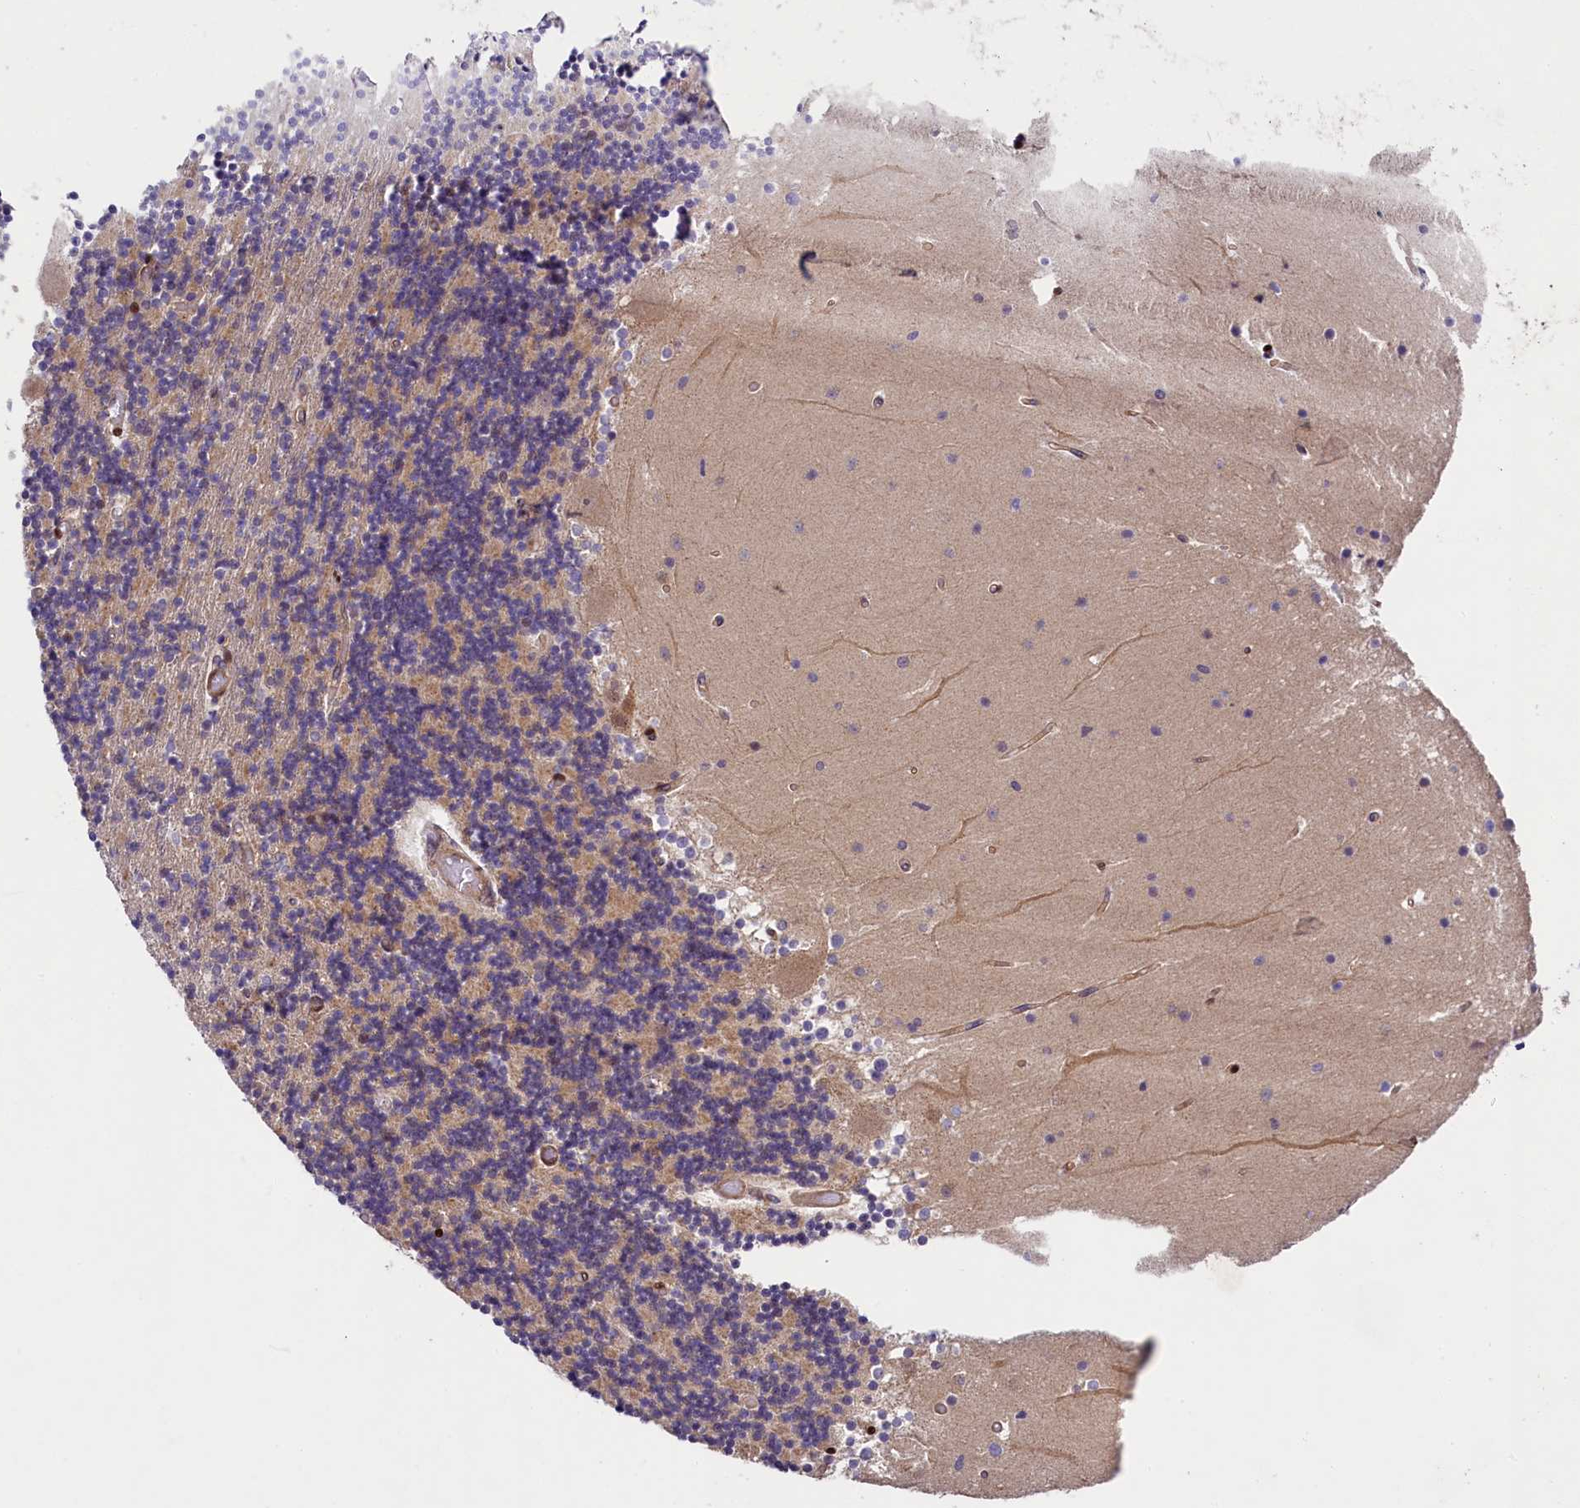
{"staining": {"intensity": "moderate", "quantity": "25%-75%", "location": "cytoplasmic/membranous"}, "tissue": "cerebellum", "cell_type": "Cells in granular layer", "image_type": "normal", "snomed": [{"axis": "morphology", "description": "Normal tissue, NOS"}, {"axis": "topography", "description": "Cerebellum"}], "caption": "An image of human cerebellum stained for a protein reveals moderate cytoplasmic/membranous brown staining in cells in granular layer.", "gene": "SNRK", "patient": {"sex": "female", "age": 28}}